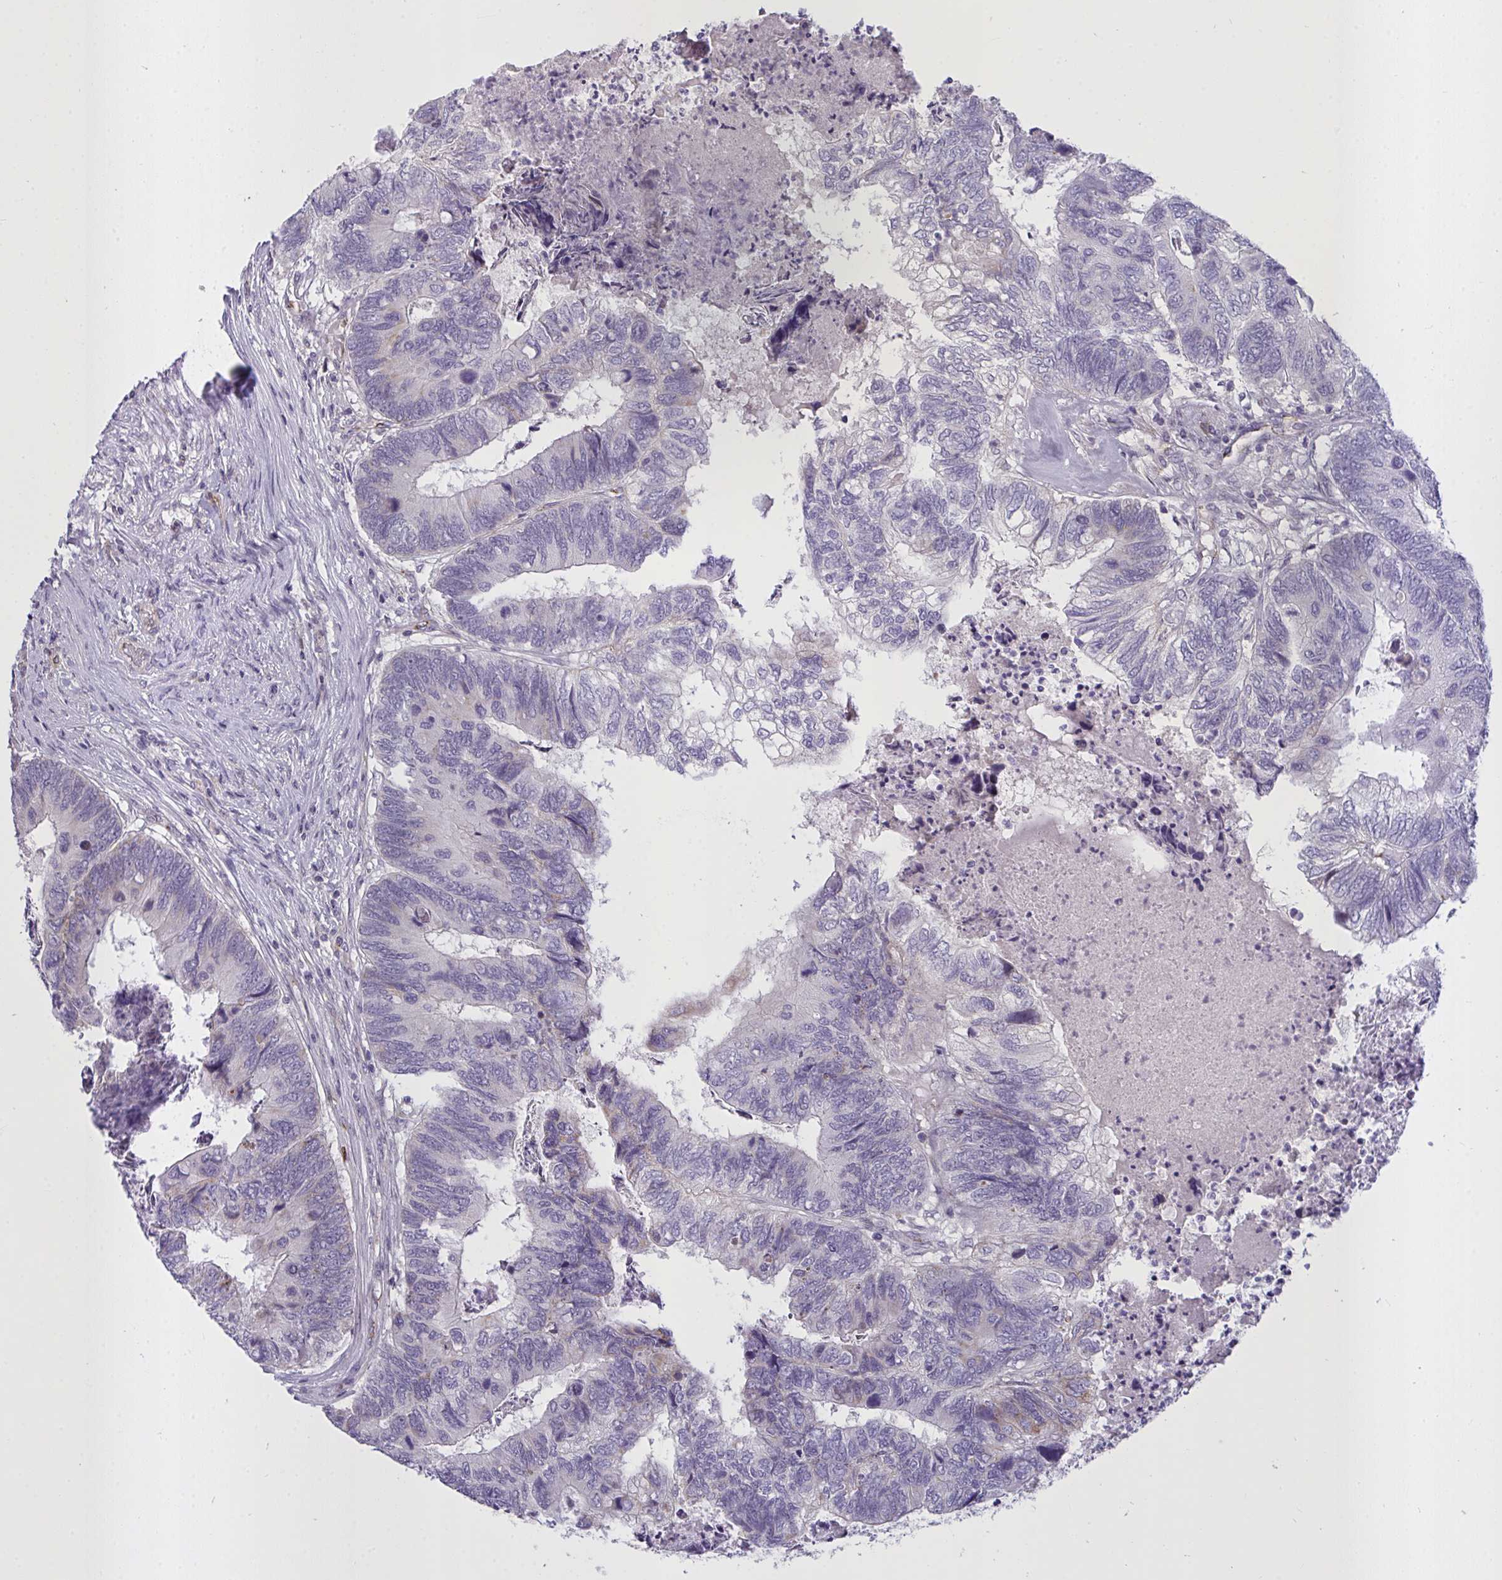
{"staining": {"intensity": "negative", "quantity": "none", "location": "none"}, "tissue": "colorectal cancer", "cell_type": "Tumor cells", "image_type": "cancer", "snomed": [{"axis": "morphology", "description": "Adenocarcinoma, NOS"}, {"axis": "topography", "description": "Colon"}], "caption": "High magnification brightfield microscopy of colorectal cancer (adenocarcinoma) stained with DAB (3,3'-diaminobenzidine) (brown) and counterstained with hematoxylin (blue): tumor cells show no significant staining. (Immunohistochemistry, brightfield microscopy, high magnification).", "gene": "SEMA6B", "patient": {"sex": "female", "age": 67}}